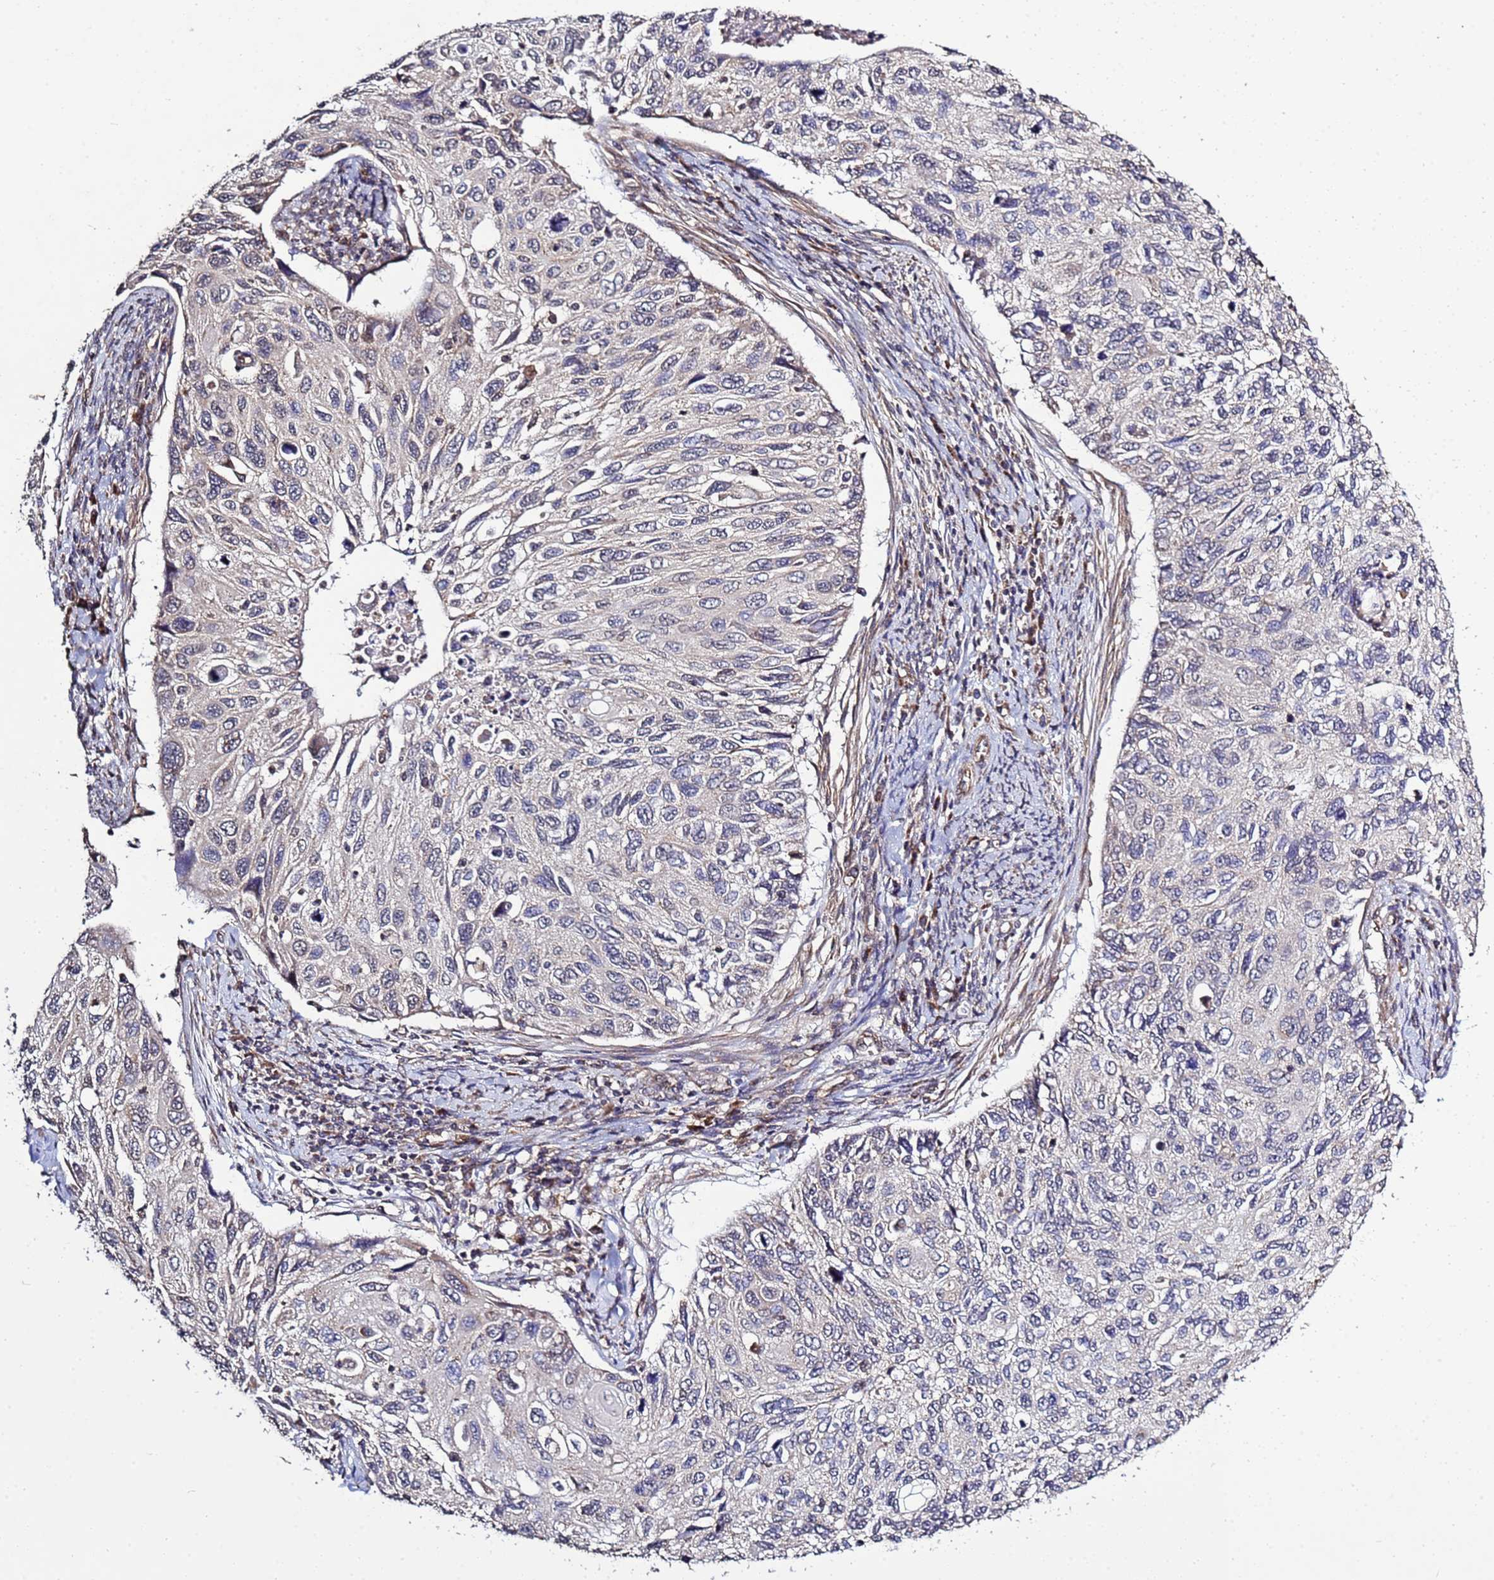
{"staining": {"intensity": "negative", "quantity": "none", "location": "none"}, "tissue": "cervical cancer", "cell_type": "Tumor cells", "image_type": "cancer", "snomed": [{"axis": "morphology", "description": "Squamous cell carcinoma, NOS"}, {"axis": "topography", "description": "Cervix"}], "caption": "The image reveals no staining of tumor cells in cervical squamous cell carcinoma. Nuclei are stained in blue.", "gene": "P2RX7", "patient": {"sex": "female", "age": 70}}